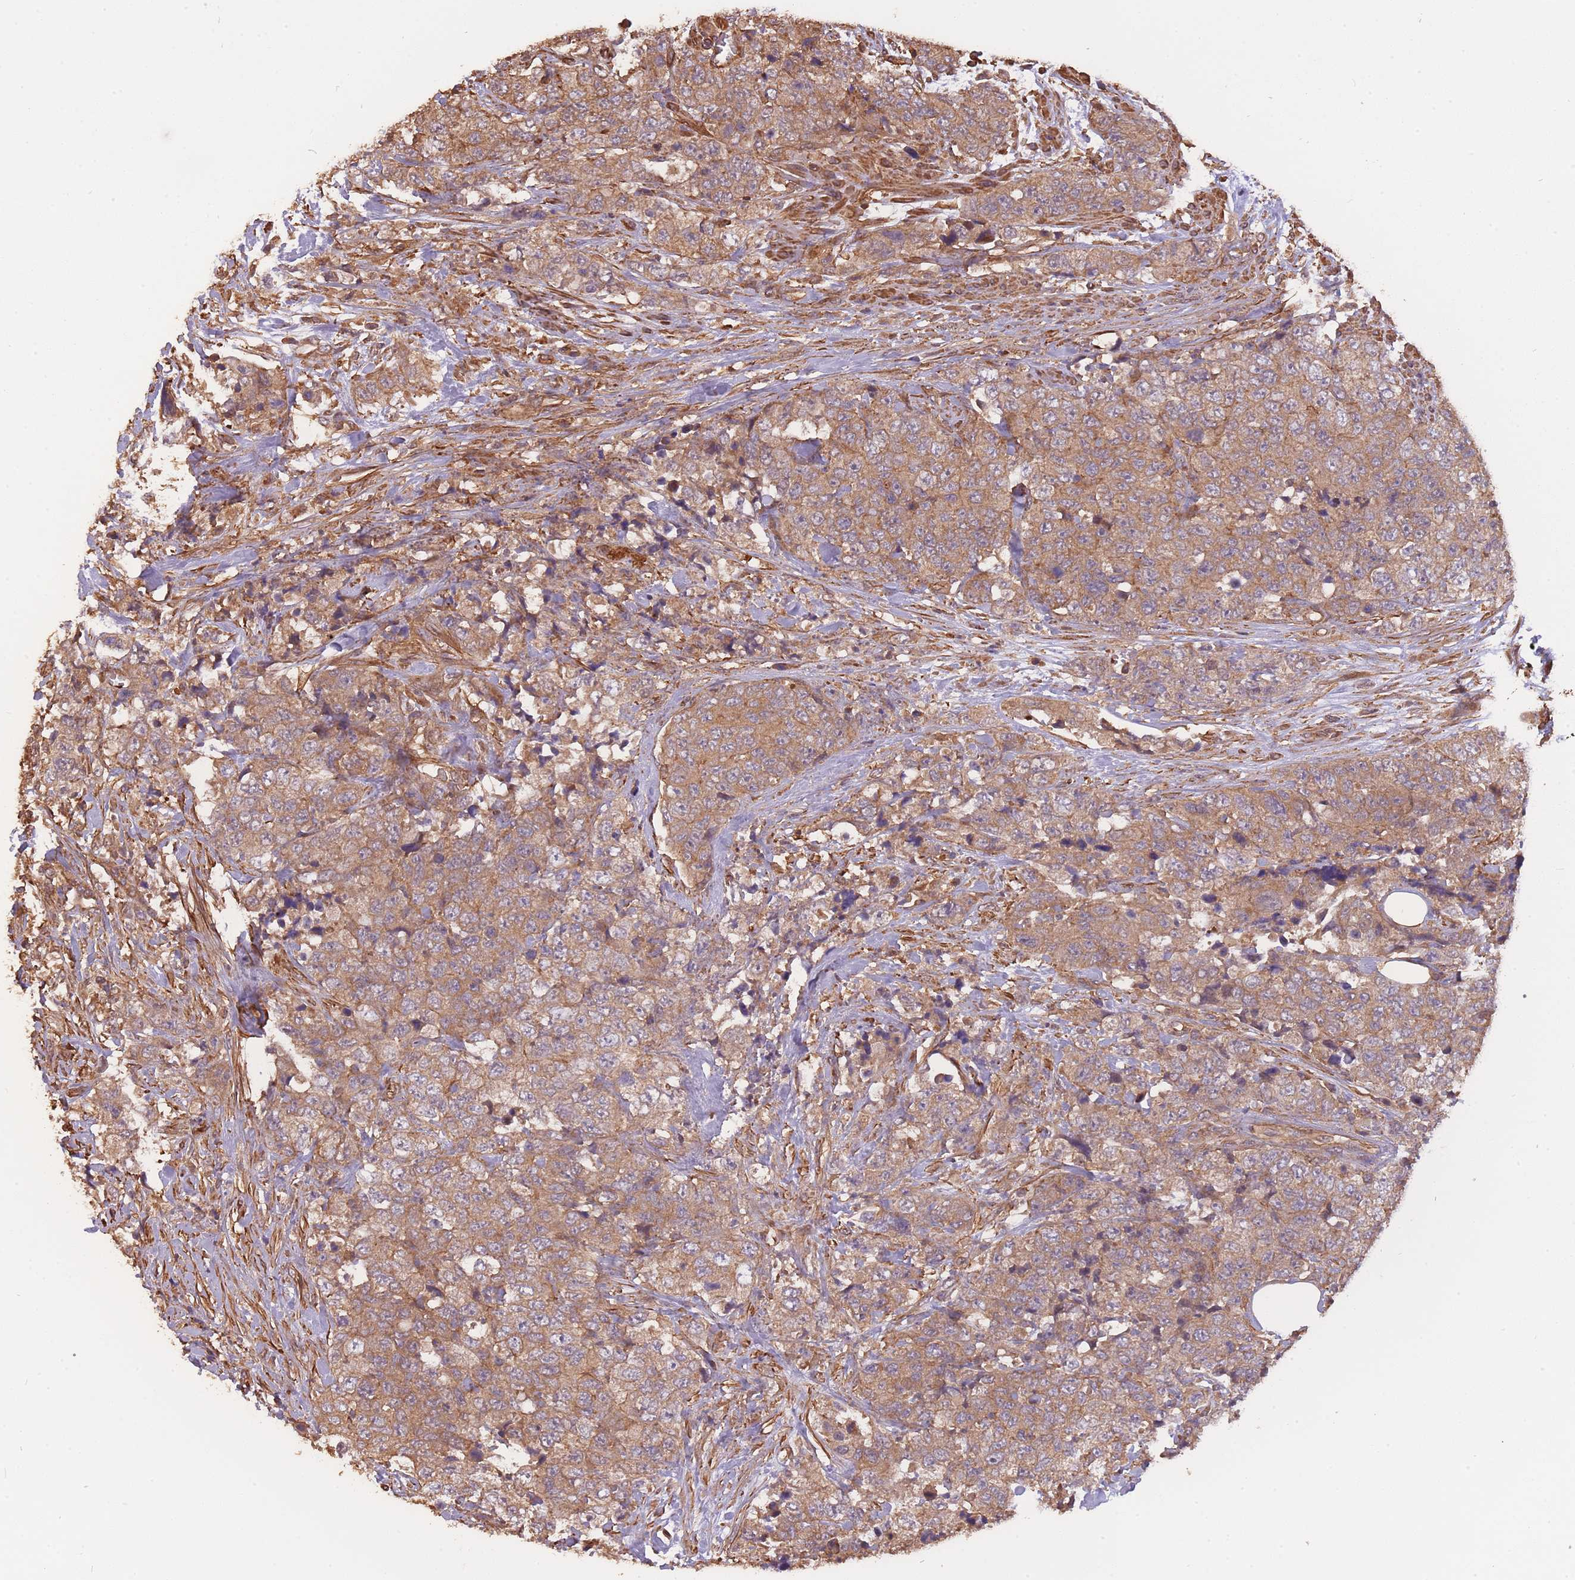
{"staining": {"intensity": "moderate", "quantity": ">75%", "location": "cytoplasmic/membranous"}, "tissue": "urothelial cancer", "cell_type": "Tumor cells", "image_type": "cancer", "snomed": [{"axis": "morphology", "description": "Urothelial carcinoma, High grade"}, {"axis": "topography", "description": "Urinary bladder"}], "caption": "Immunohistochemistry (IHC) (DAB) staining of urothelial carcinoma (high-grade) reveals moderate cytoplasmic/membranous protein positivity in about >75% of tumor cells. (DAB IHC with brightfield microscopy, high magnification).", "gene": "ARMH3", "patient": {"sex": "female", "age": 78}}